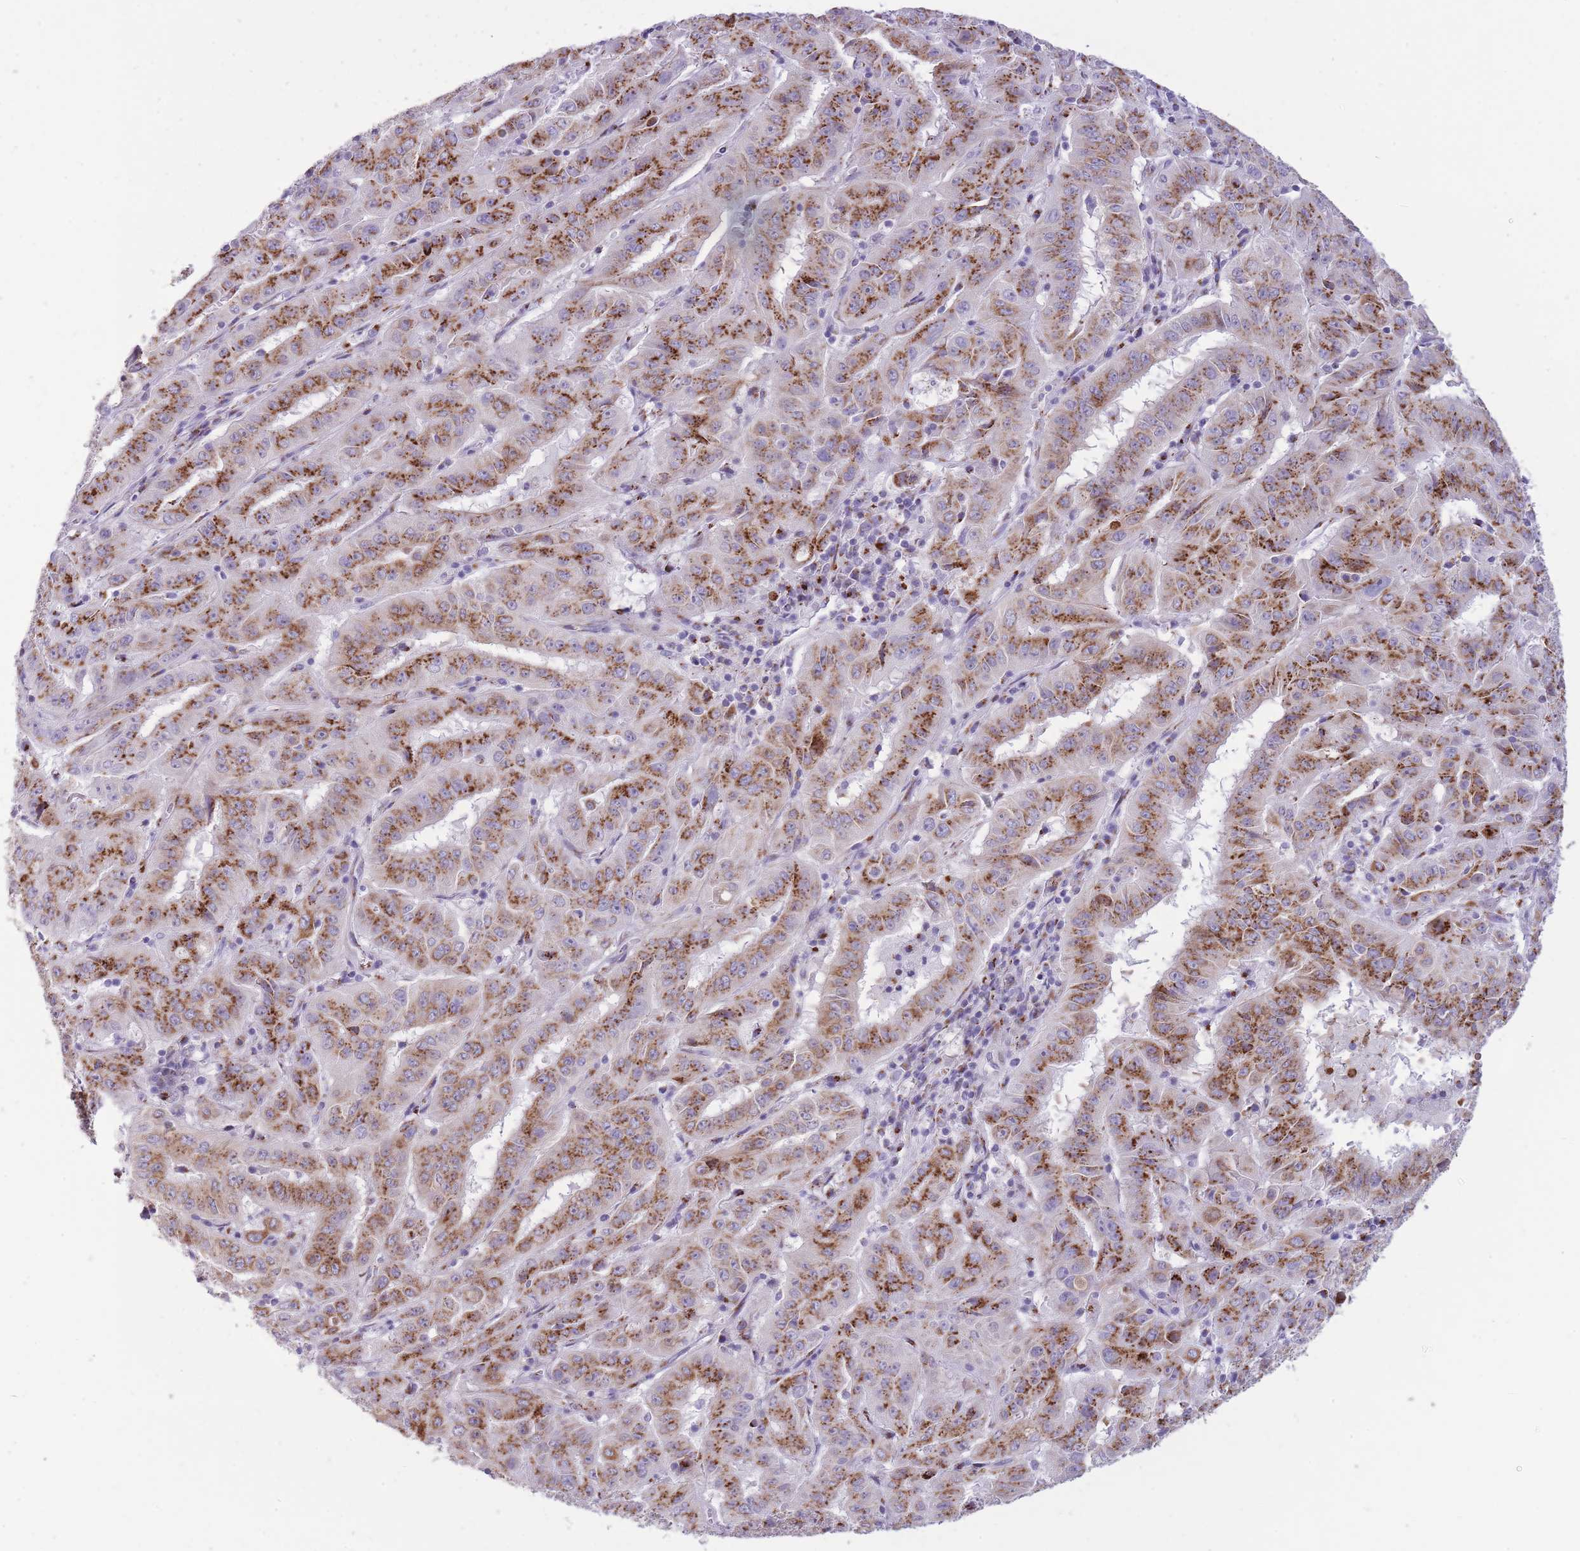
{"staining": {"intensity": "moderate", "quantity": ">75%", "location": "cytoplasmic/membranous"}, "tissue": "pancreatic cancer", "cell_type": "Tumor cells", "image_type": "cancer", "snomed": [{"axis": "morphology", "description": "Adenocarcinoma, NOS"}, {"axis": "topography", "description": "Pancreas"}], "caption": "IHC staining of pancreatic cancer (adenocarcinoma), which displays medium levels of moderate cytoplasmic/membranous positivity in about >75% of tumor cells indicating moderate cytoplasmic/membranous protein staining. The staining was performed using DAB (3,3'-diaminobenzidine) (brown) for protein detection and nuclei were counterstained in hematoxylin (blue).", "gene": "B4GALT2", "patient": {"sex": "male", "age": 63}}